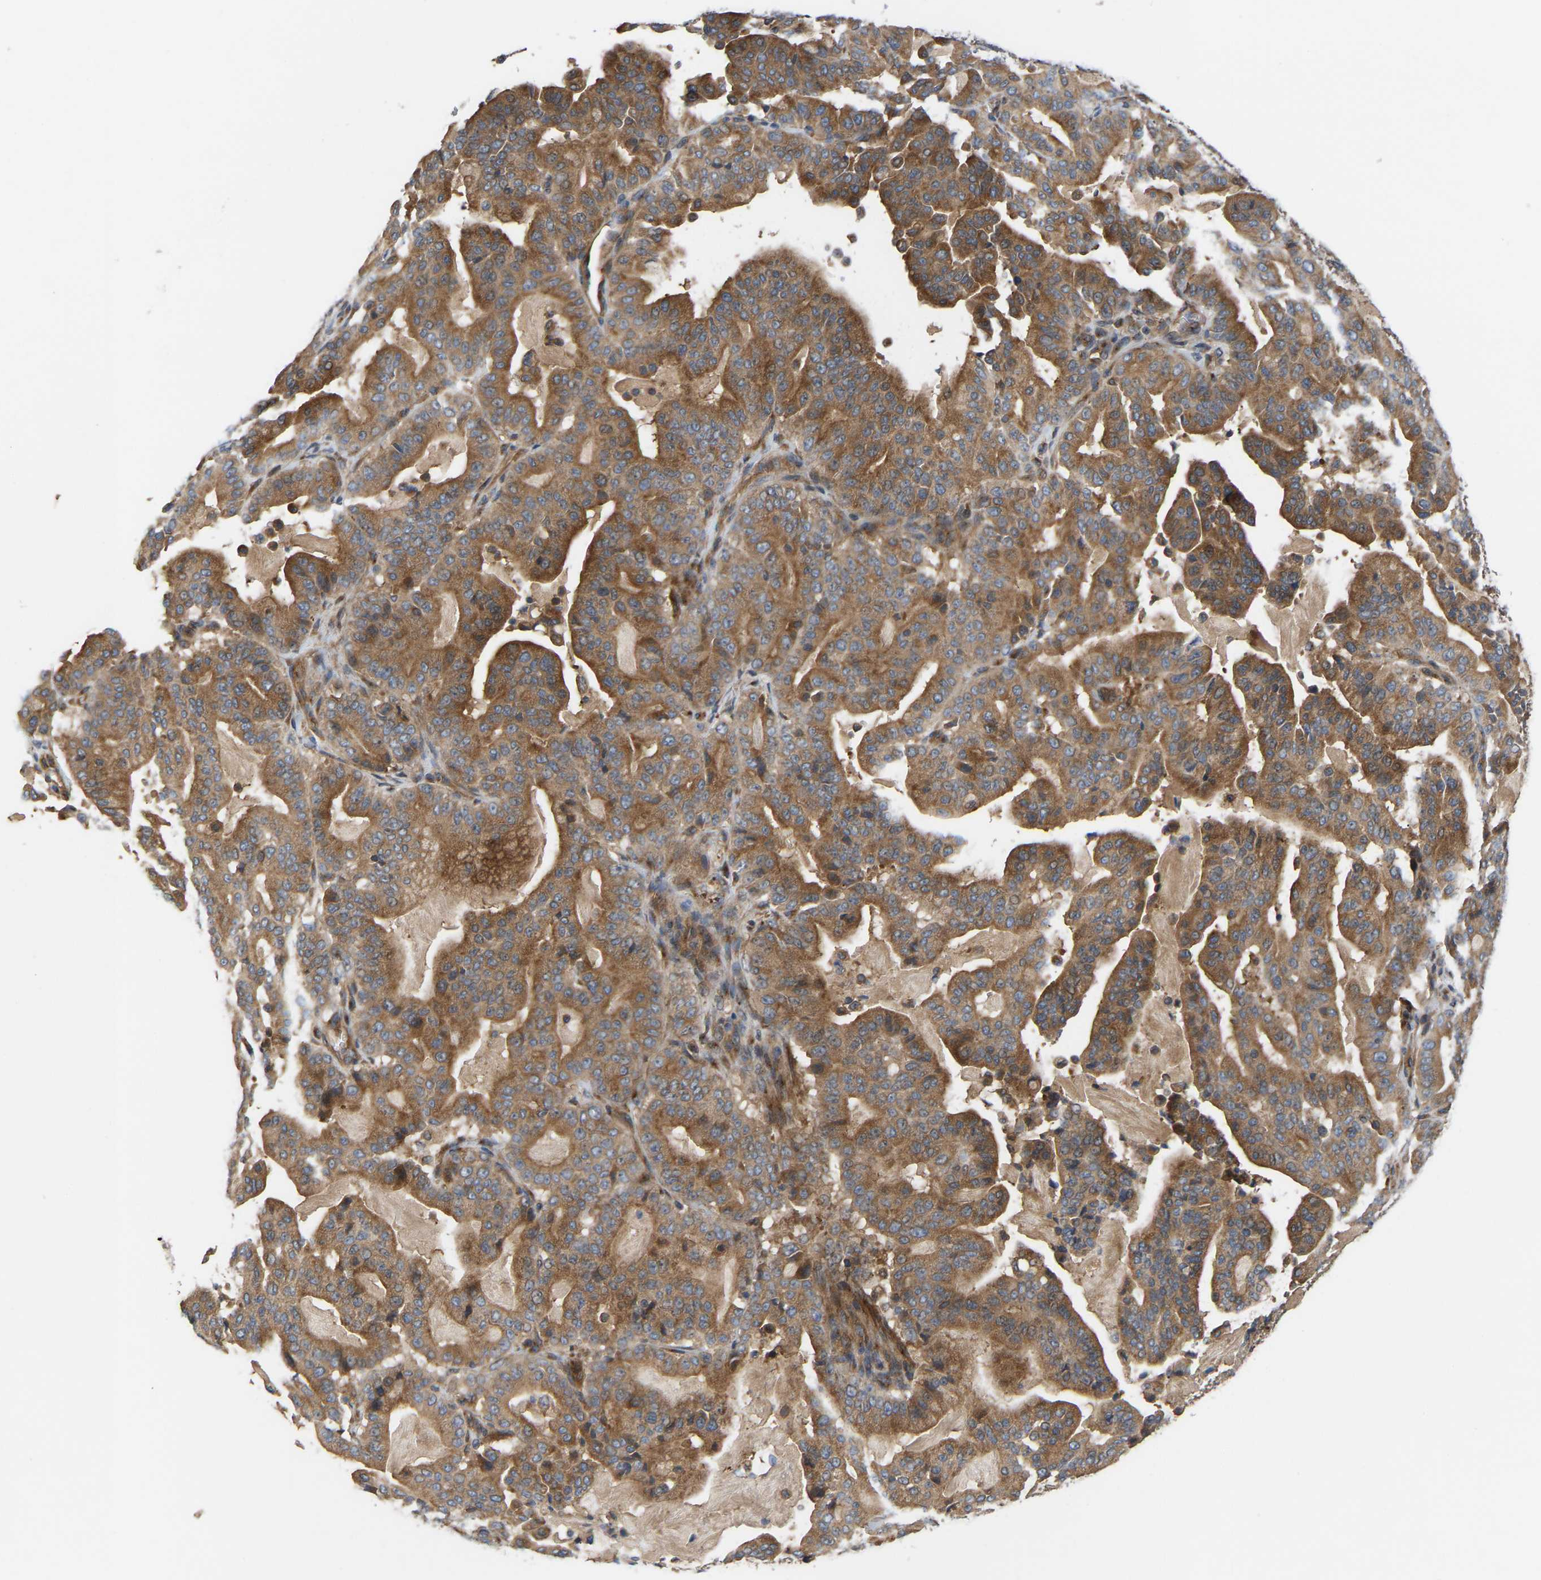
{"staining": {"intensity": "strong", "quantity": ">75%", "location": "cytoplasmic/membranous"}, "tissue": "pancreatic cancer", "cell_type": "Tumor cells", "image_type": "cancer", "snomed": [{"axis": "morphology", "description": "Adenocarcinoma, NOS"}, {"axis": "topography", "description": "Pancreas"}], "caption": "Immunohistochemistry (IHC) photomicrograph of neoplastic tissue: pancreatic cancer (adenocarcinoma) stained using IHC displays high levels of strong protein expression localized specifically in the cytoplasmic/membranous of tumor cells, appearing as a cytoplasmic/membranous brown color.", "gene": "LAPTM4B", "patient": {"sex": "male", "age": 63}}